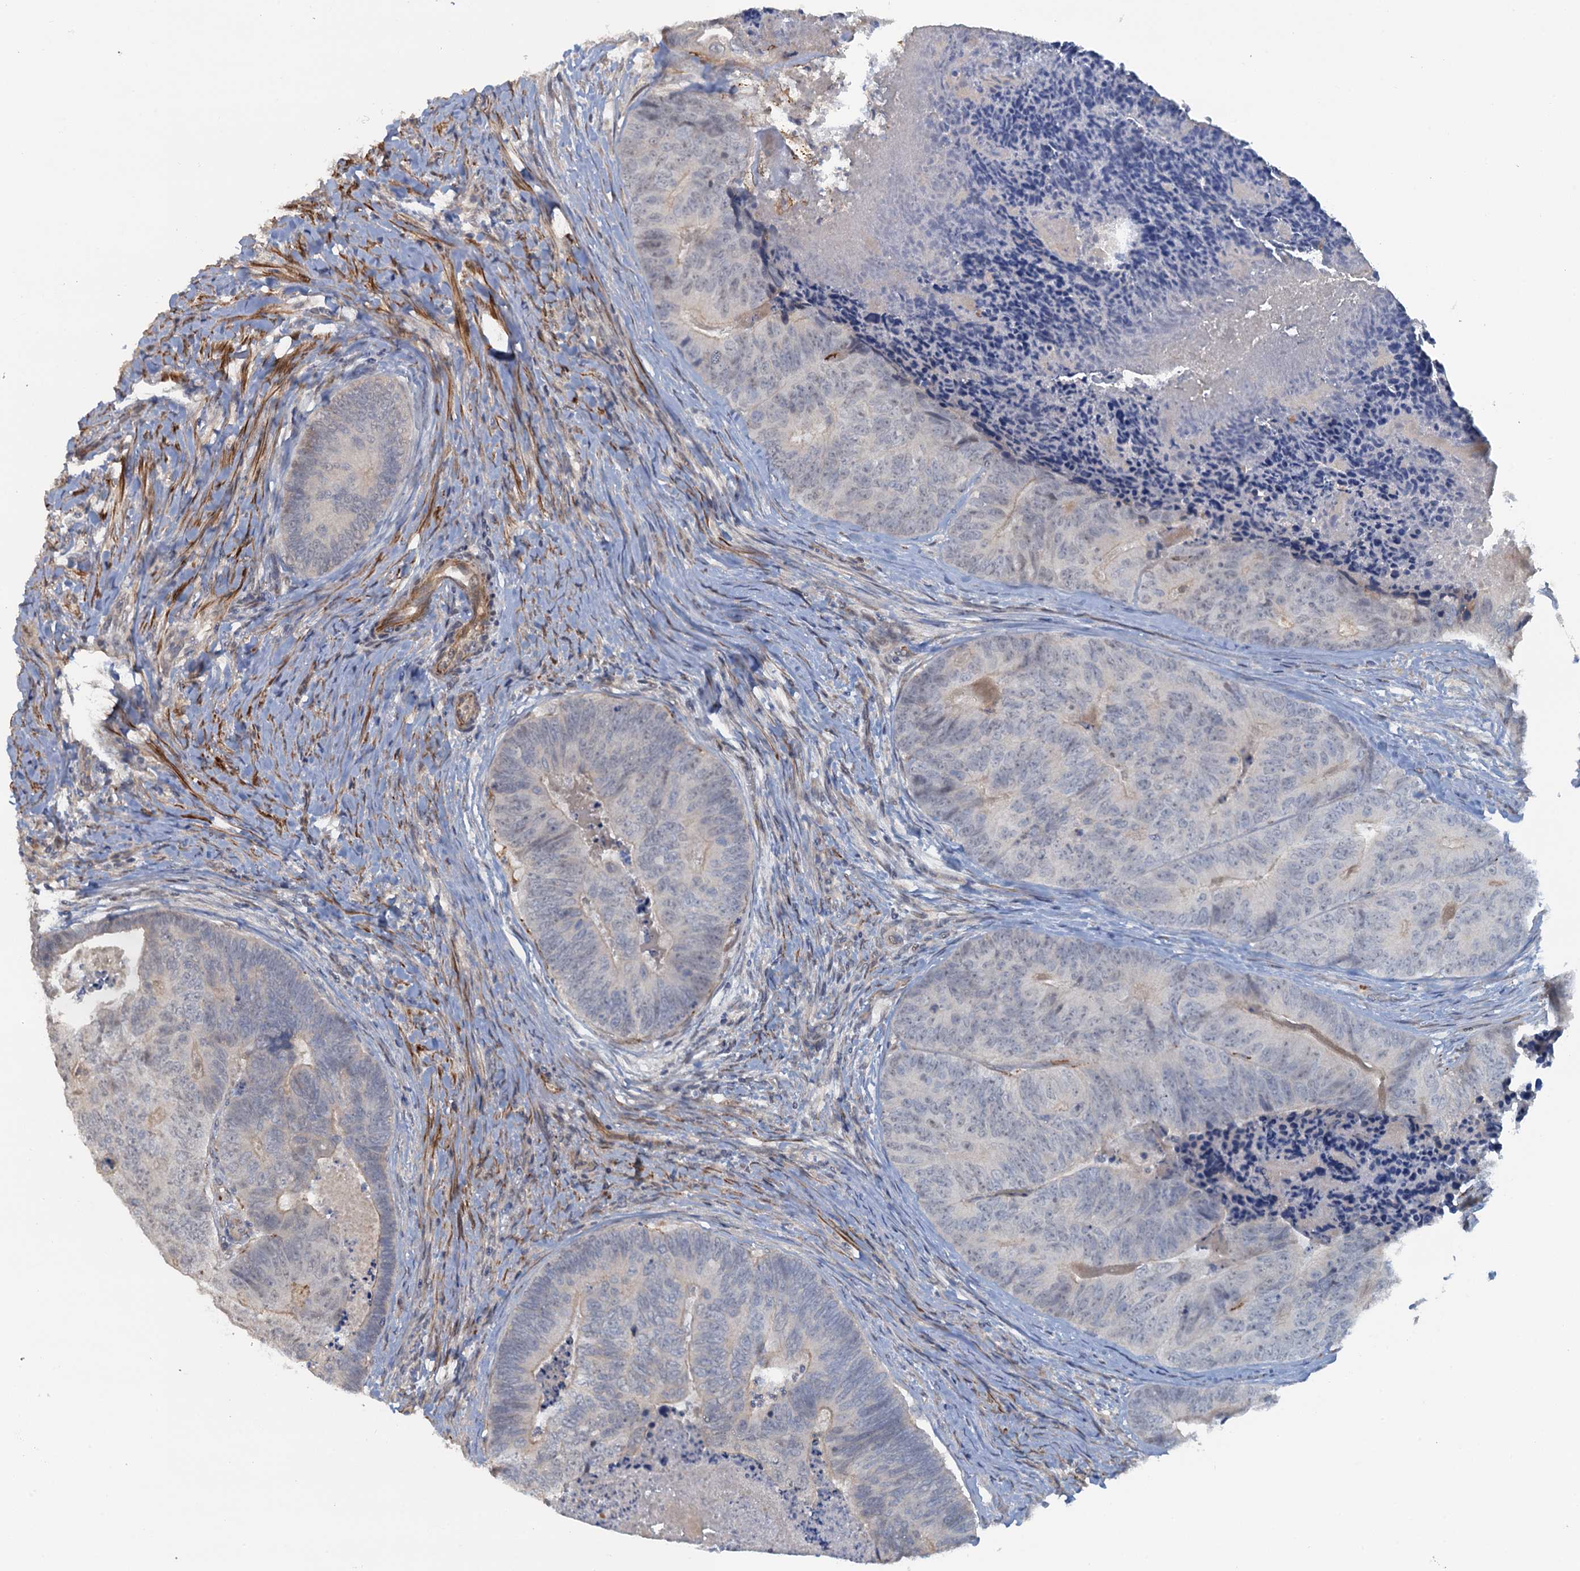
{"staining": {"intensity": "negative", "quantity": "none", "location": "none"}, "tissue": "colorectal cancer", "cell_type": "Tumor cells", "image_type": "cancer", "snomed": [{"axis": "morphology", "description": "Adenocarcinoma, NOS"}, {"axis": "topography", "description": "Colon"}], "caption": "Tumor cells are negative for protein expression in human colorectal cancer.", "gene": "MYO16", "patient": {"sex": "female", "age": 67}}